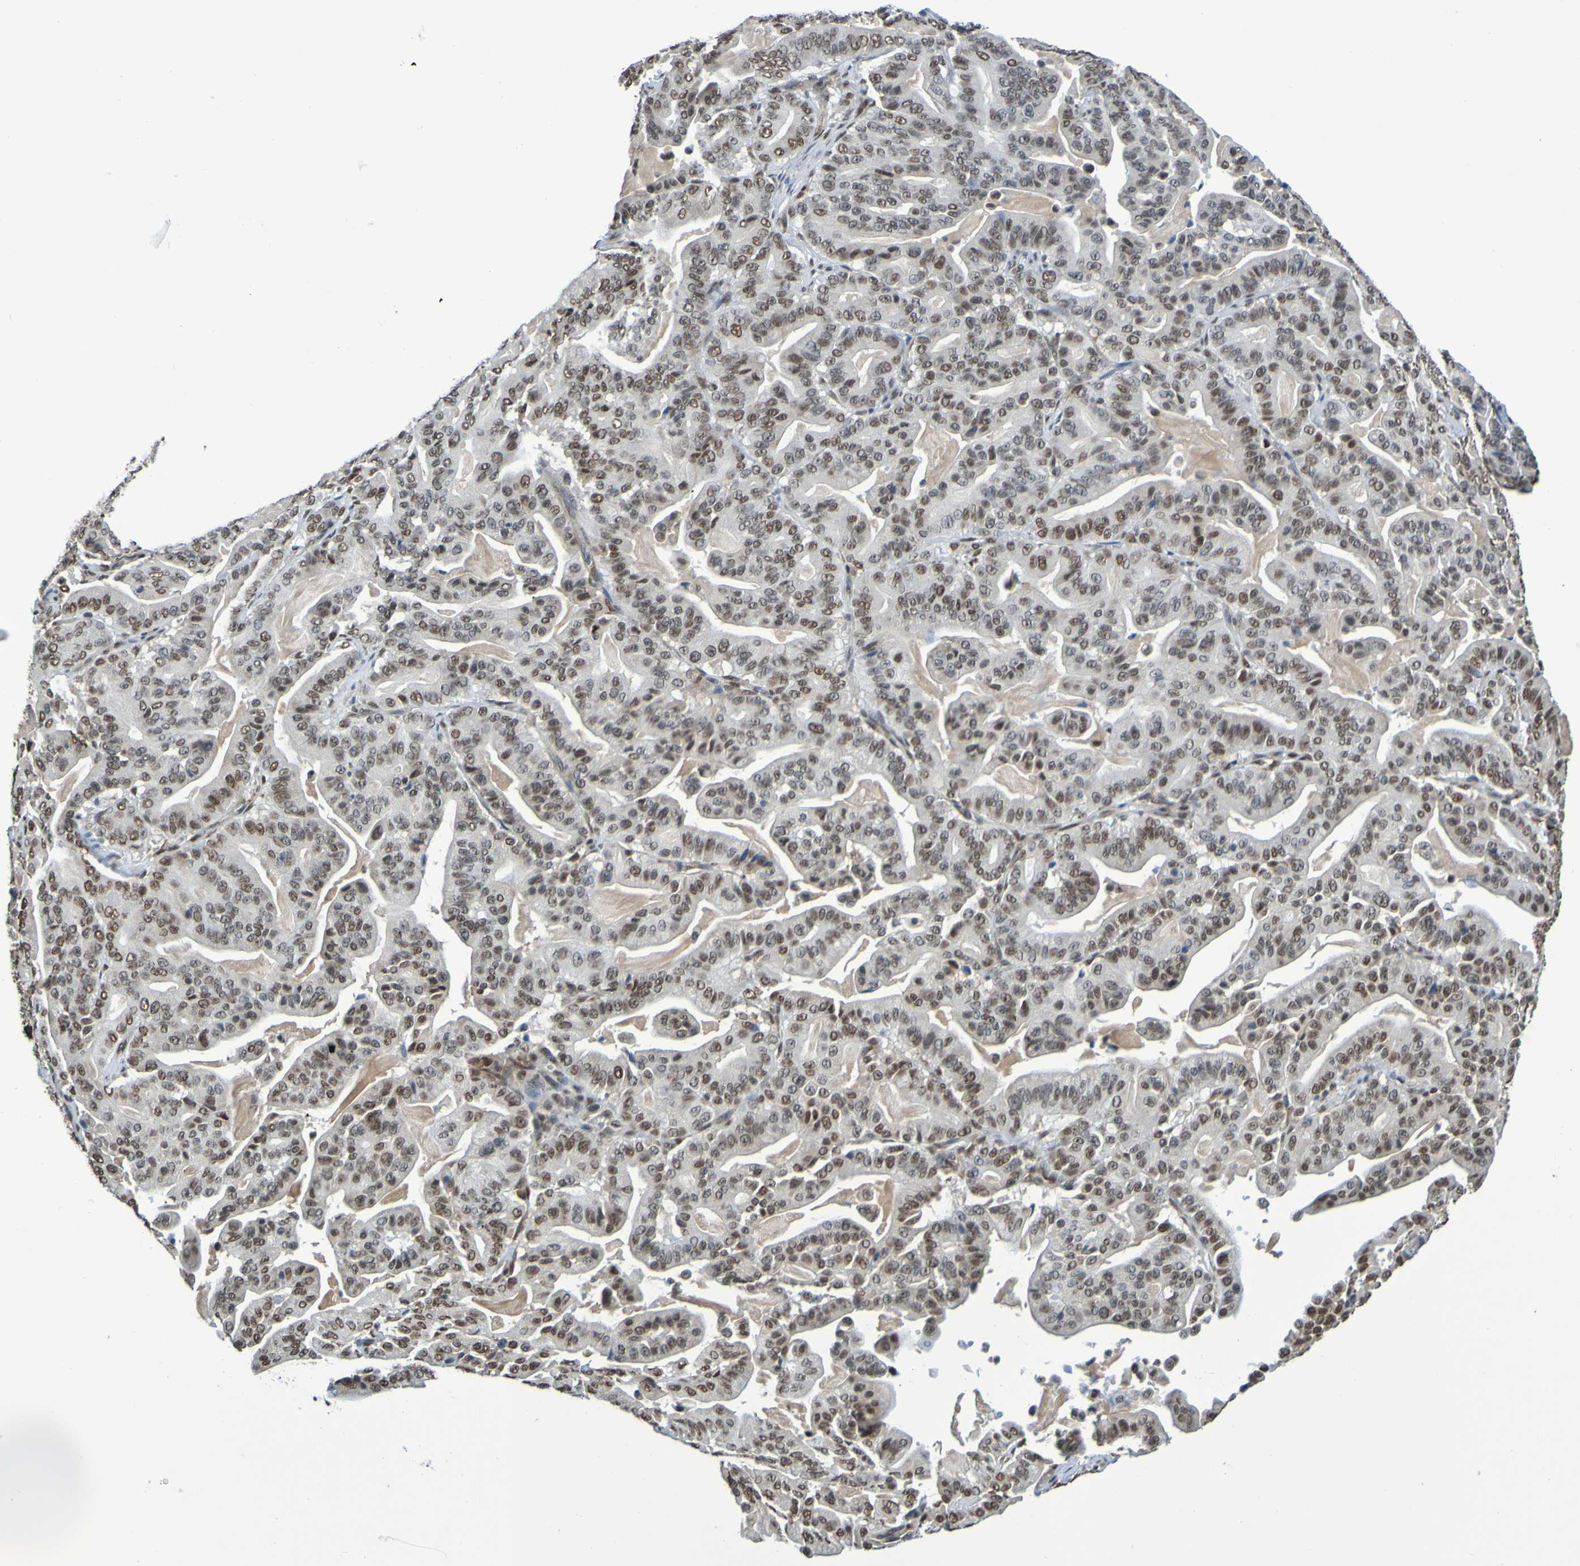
{"staining": {"intensity": "moderate", "quantity": ">75%", "location": "nuclear"}, "tissue": "pancreatic cancer", "cell_type": "Tumor cells", "image_type": "cancer", "snomed": [{"axis": "morphology", "description": "Adenocarcinoma, NOS"}, {"axis": "topography", "description": "Pancreas"}], "caption": "A high-resolution photomicrograph shows IHC staining of pancreatic cancer, which reveals moderate nuclear expression in approximately >75% of tumor cells.", "gene": "HDAC2", "patient": {"sex": "male", "age": 63}}